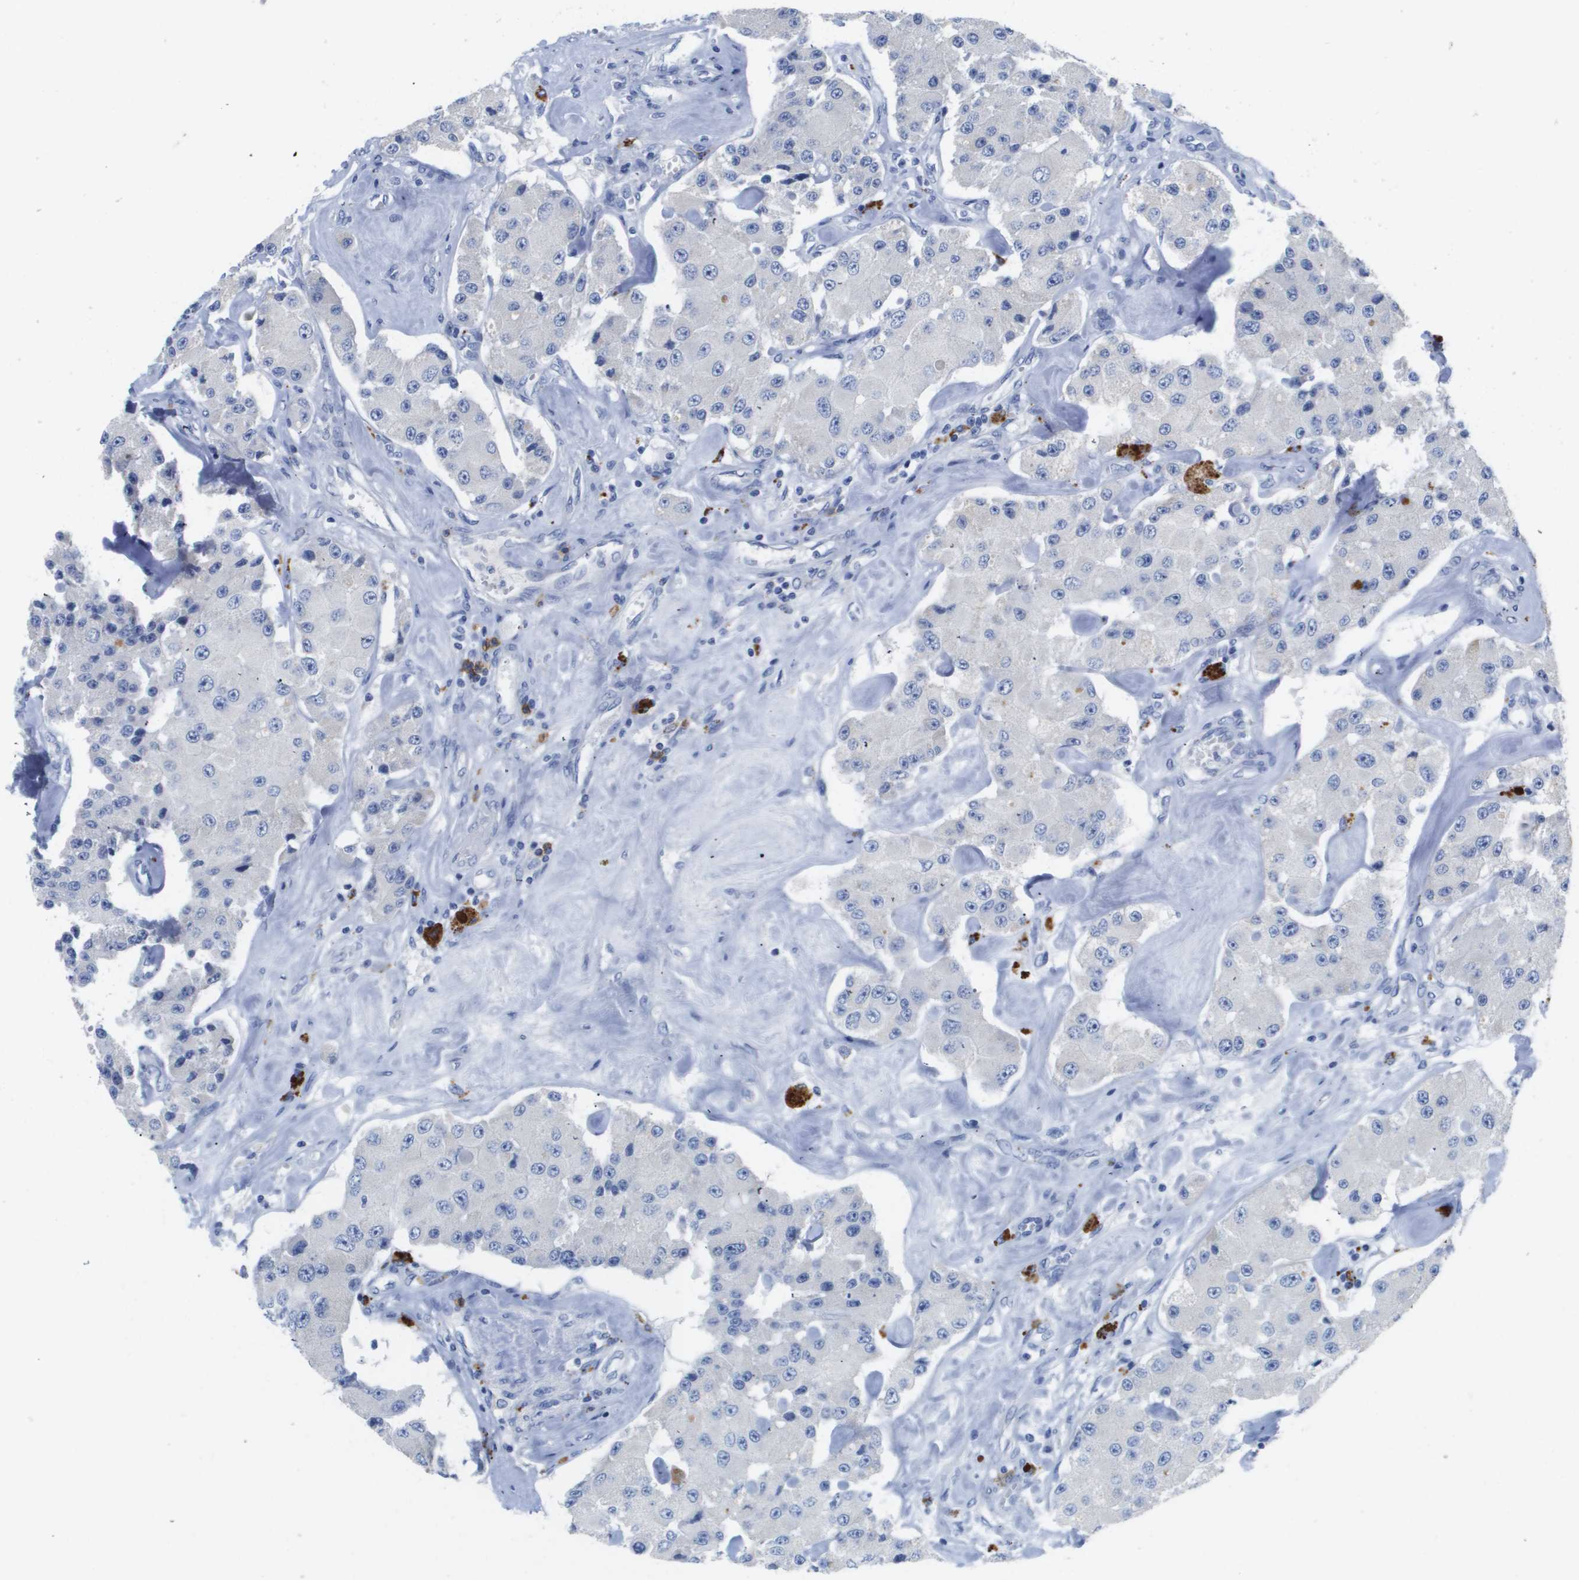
{"staining": {"intensity": "negative", "quantity": "none", "location": "none"}, "tissue": "carcinoid", "cell_type": "Tumor cells", "image_type": "cancer", "snomed": [{"axis": "morphology", "description": "Carcinoid, malignant, NOS"}, {"axis": "topography", "description": "Pancreas"}], "caption": "Image shows no protein staining in tumor cells of carcinoid tissue. The staining is performed using DAB brown chromogen with nuclei counter-stained in using hematoxylin.", "gene": "MS4A1", "patient": {"sex": "male", "age": 41}}